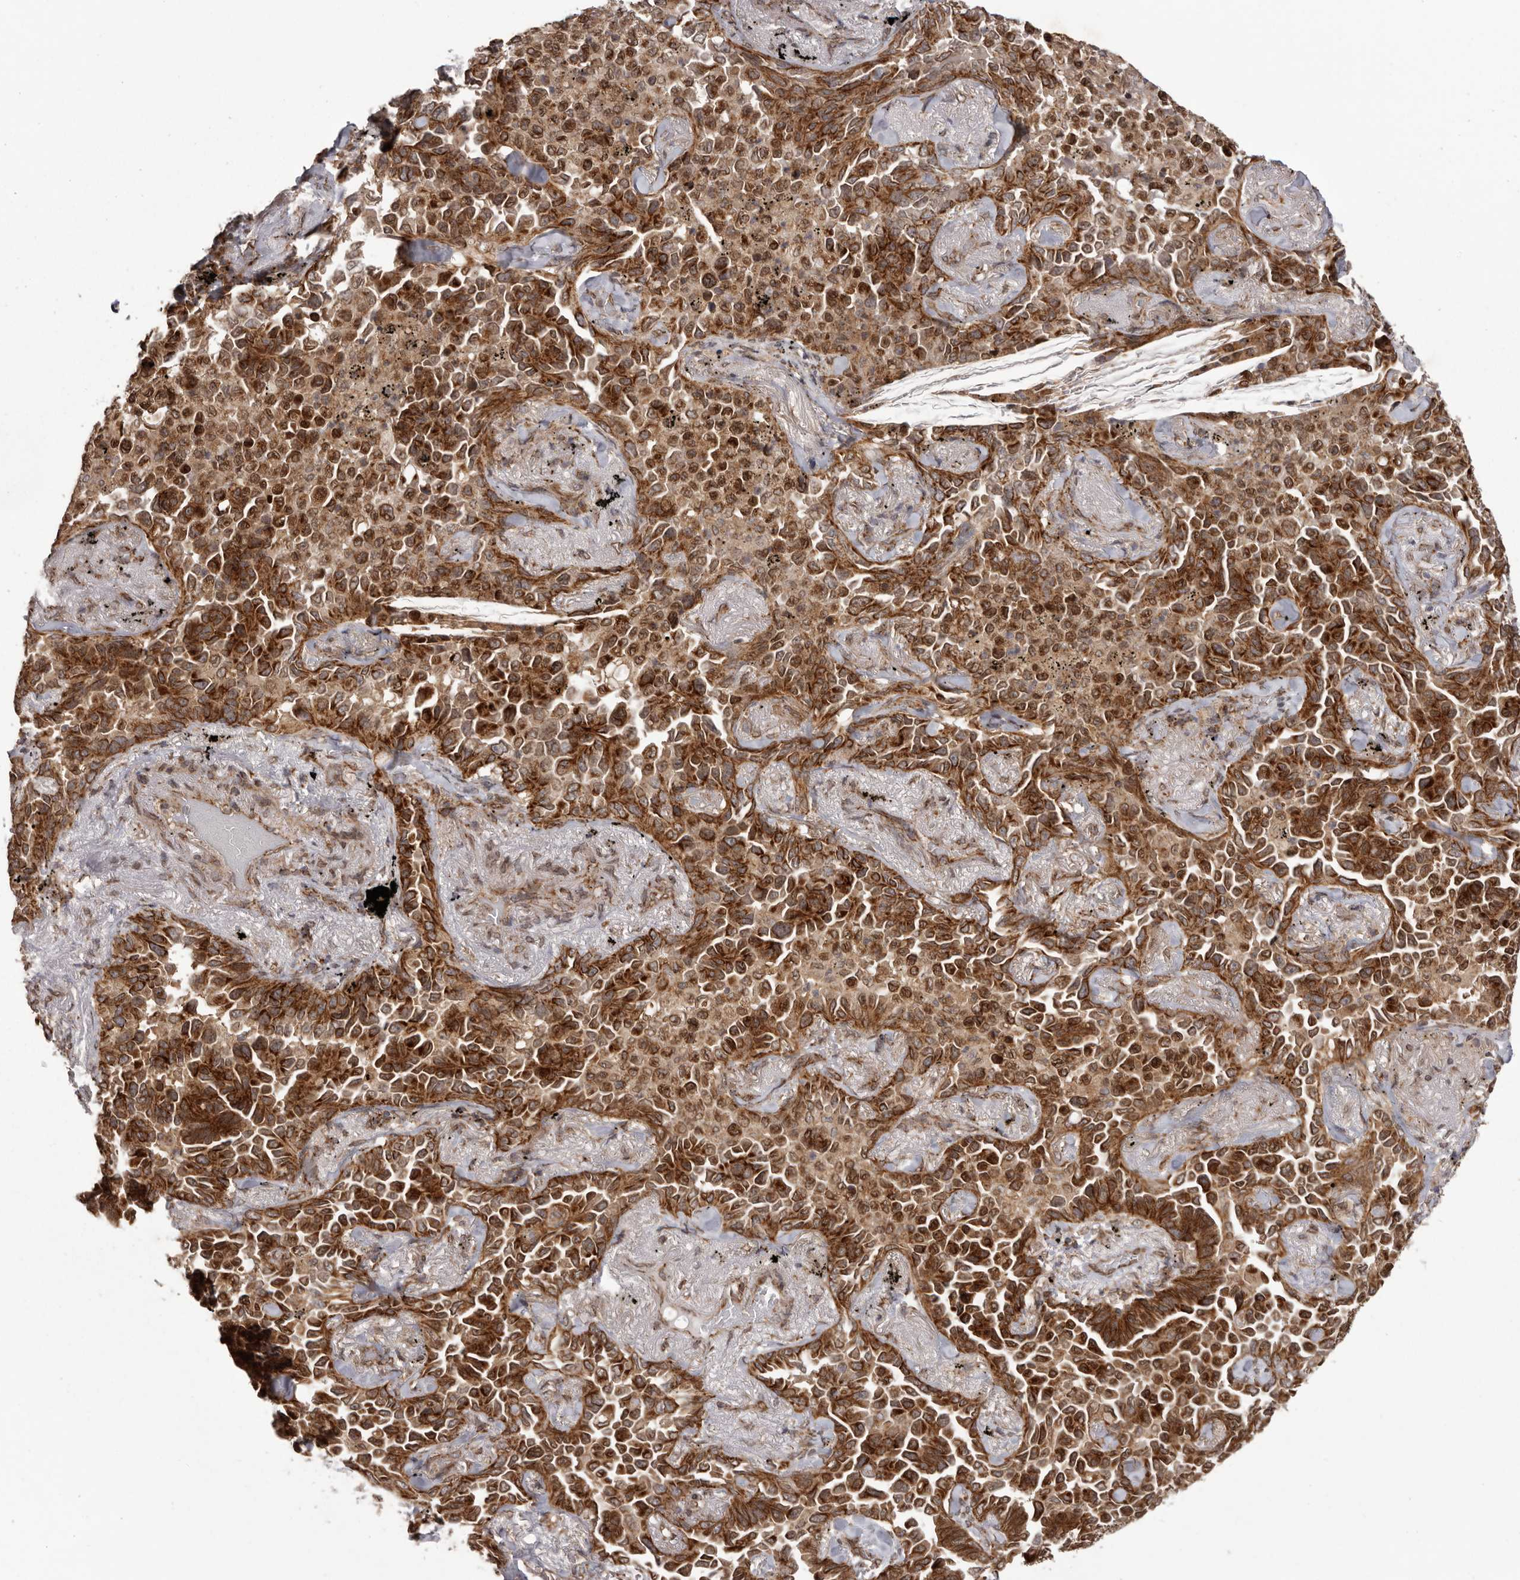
{"staining": {"intensity": "strong", "quantity": ">75%", "location": "cytoplasmic/membranous"}, "tissue": "lung cancer", "cell_type": "Tumor cells", "image_type": "cancer", "snomed": [{"axis": "morphology", "description": "Adenocarcinoma, NOS"}, {"axis": "topography", "description": "Lung"}], "caption": "Lung cancer stained with DAB (3,3'-diaminobenzidine) immunohistochemistry (IHC) exhibits high levels of strong cytoplasmic/membranous staining in about >75% of tumor cells.", "gene": "CHRM2", "patient": {"sex": "female", "age": 67}}